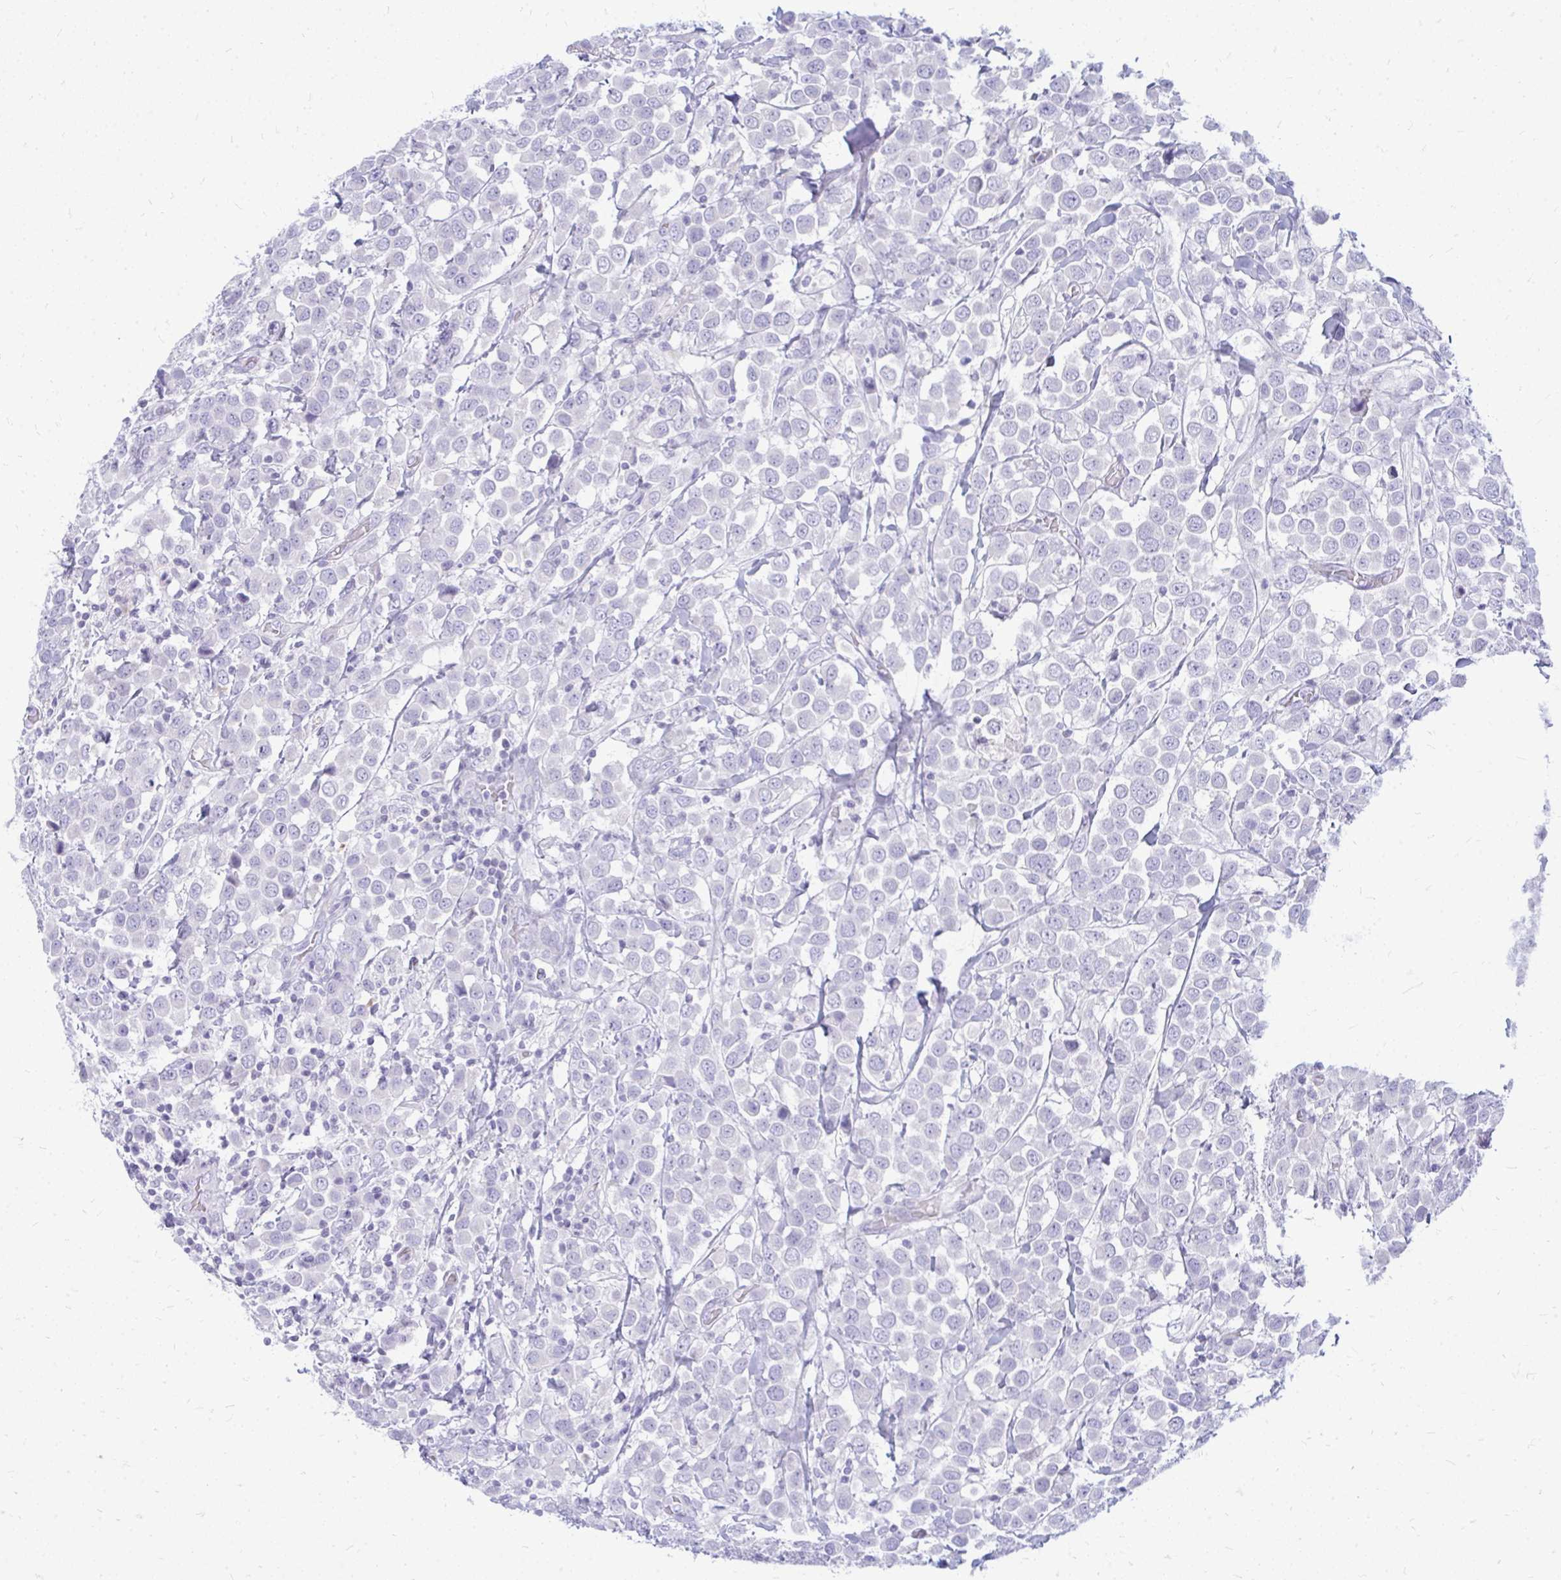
{"staining": {"intensity": "negative", "quantity": "none", "location": "none"}, "tissue": "breast cancer", "cell_type": "Tumor cells", "image_type": "cancer", "snomed": [{"axis": "morphology", "description": "Duct carcinoma"}, {"axis": "topography", "description": "Breast"}], "caption": "This is an IHC image of breast cancer. There is no staining in tumor cells.", "gene": "TSPEAR", "patient": {"sex": "female", "age": 61}}